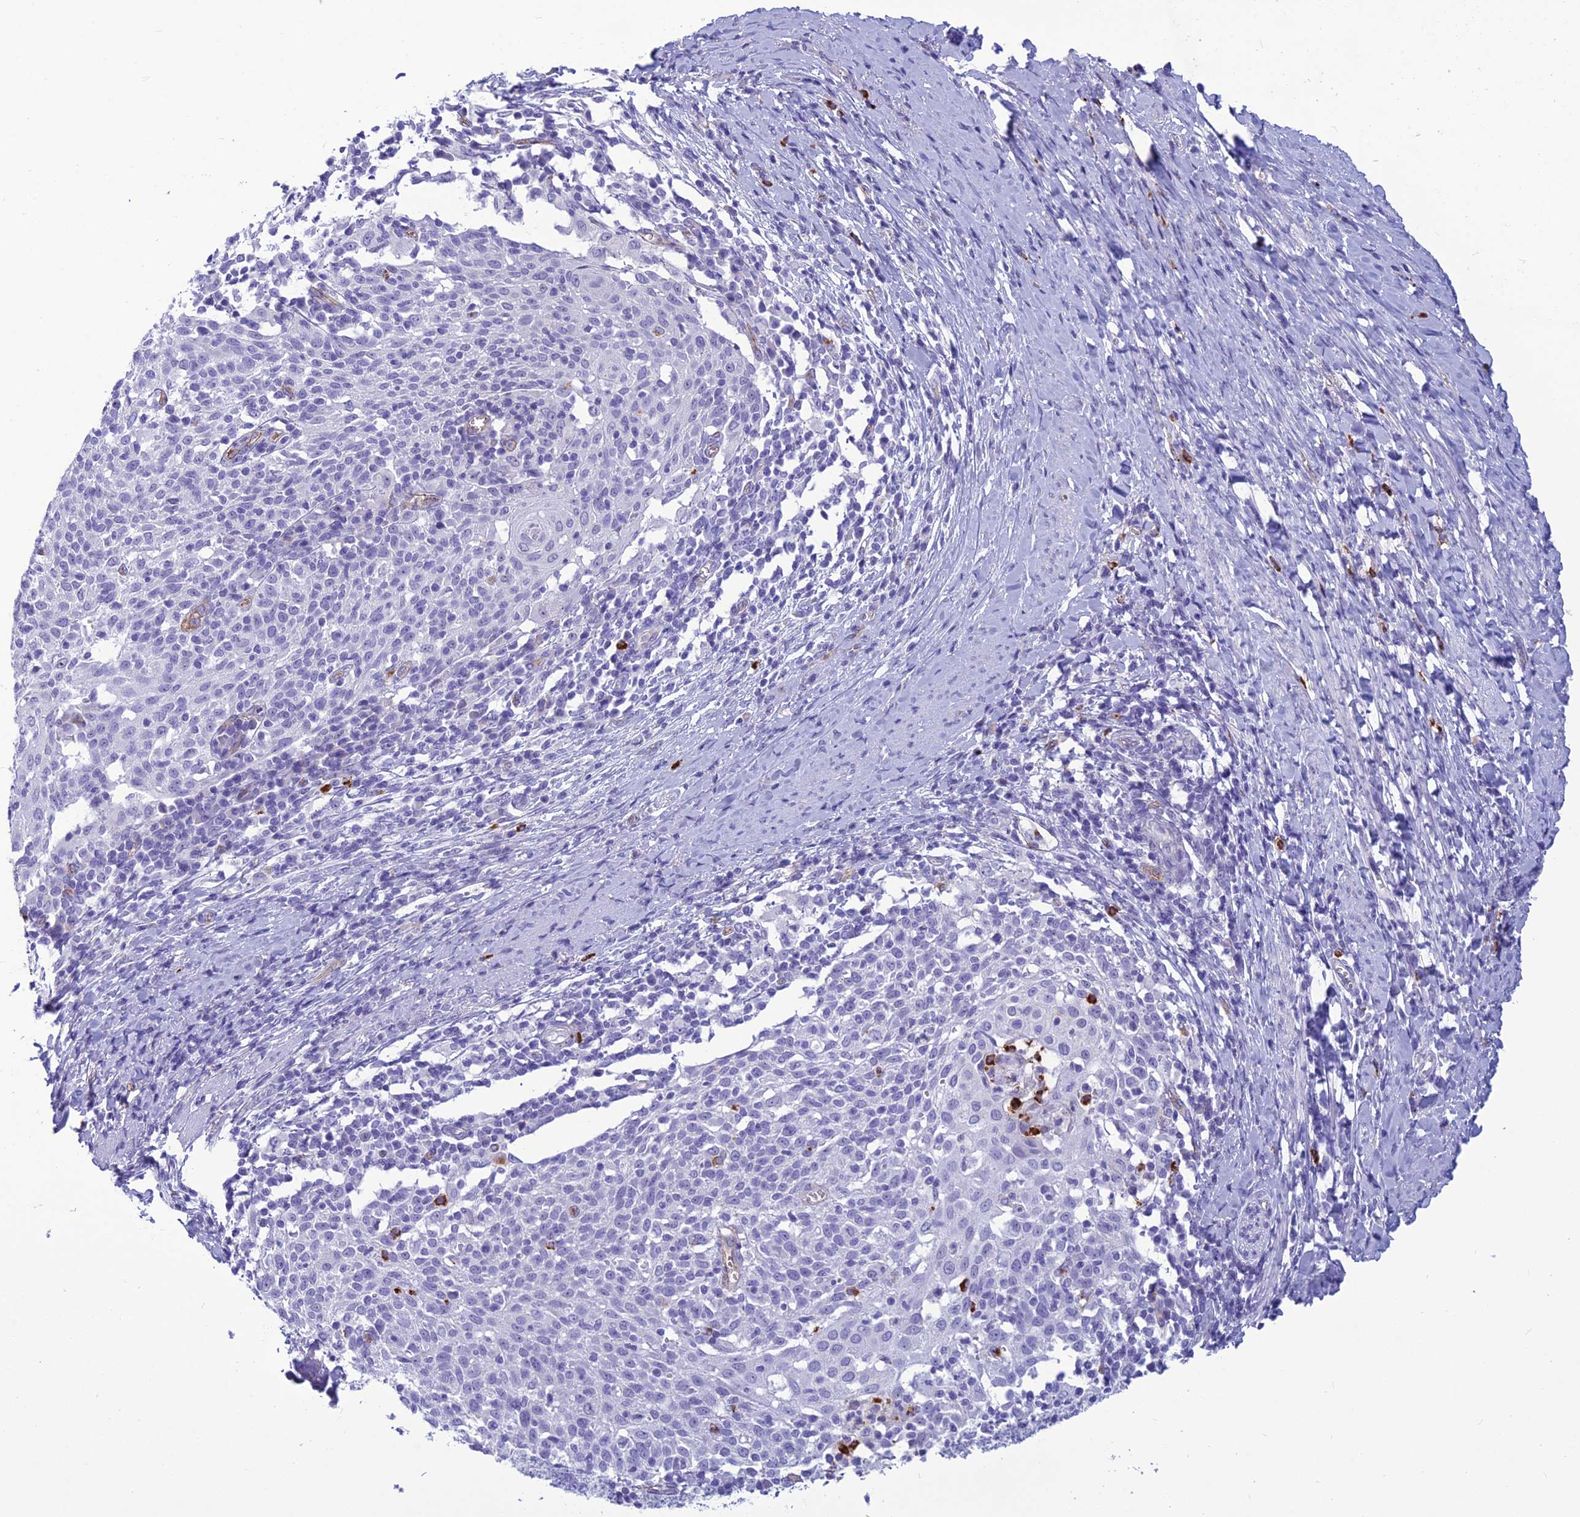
{"staining": {"intensity": "negative", "quantity": "none", "location": "none"}, "tissue": "cervical cancer", "cell_type": "Tumor cells", "image_type": "cancer", "snomed": [{"axis": "morphology", "description": "Squamous cell carcinoma, NOS"}, {"axis": "topography", "description": "Cervix"}], "caption": "Tumor cells show no significant protein expression in squamous cell carcinoma (cervical).", "gene": "BBS7", "patient": {"sex": "female", "age": 52}}